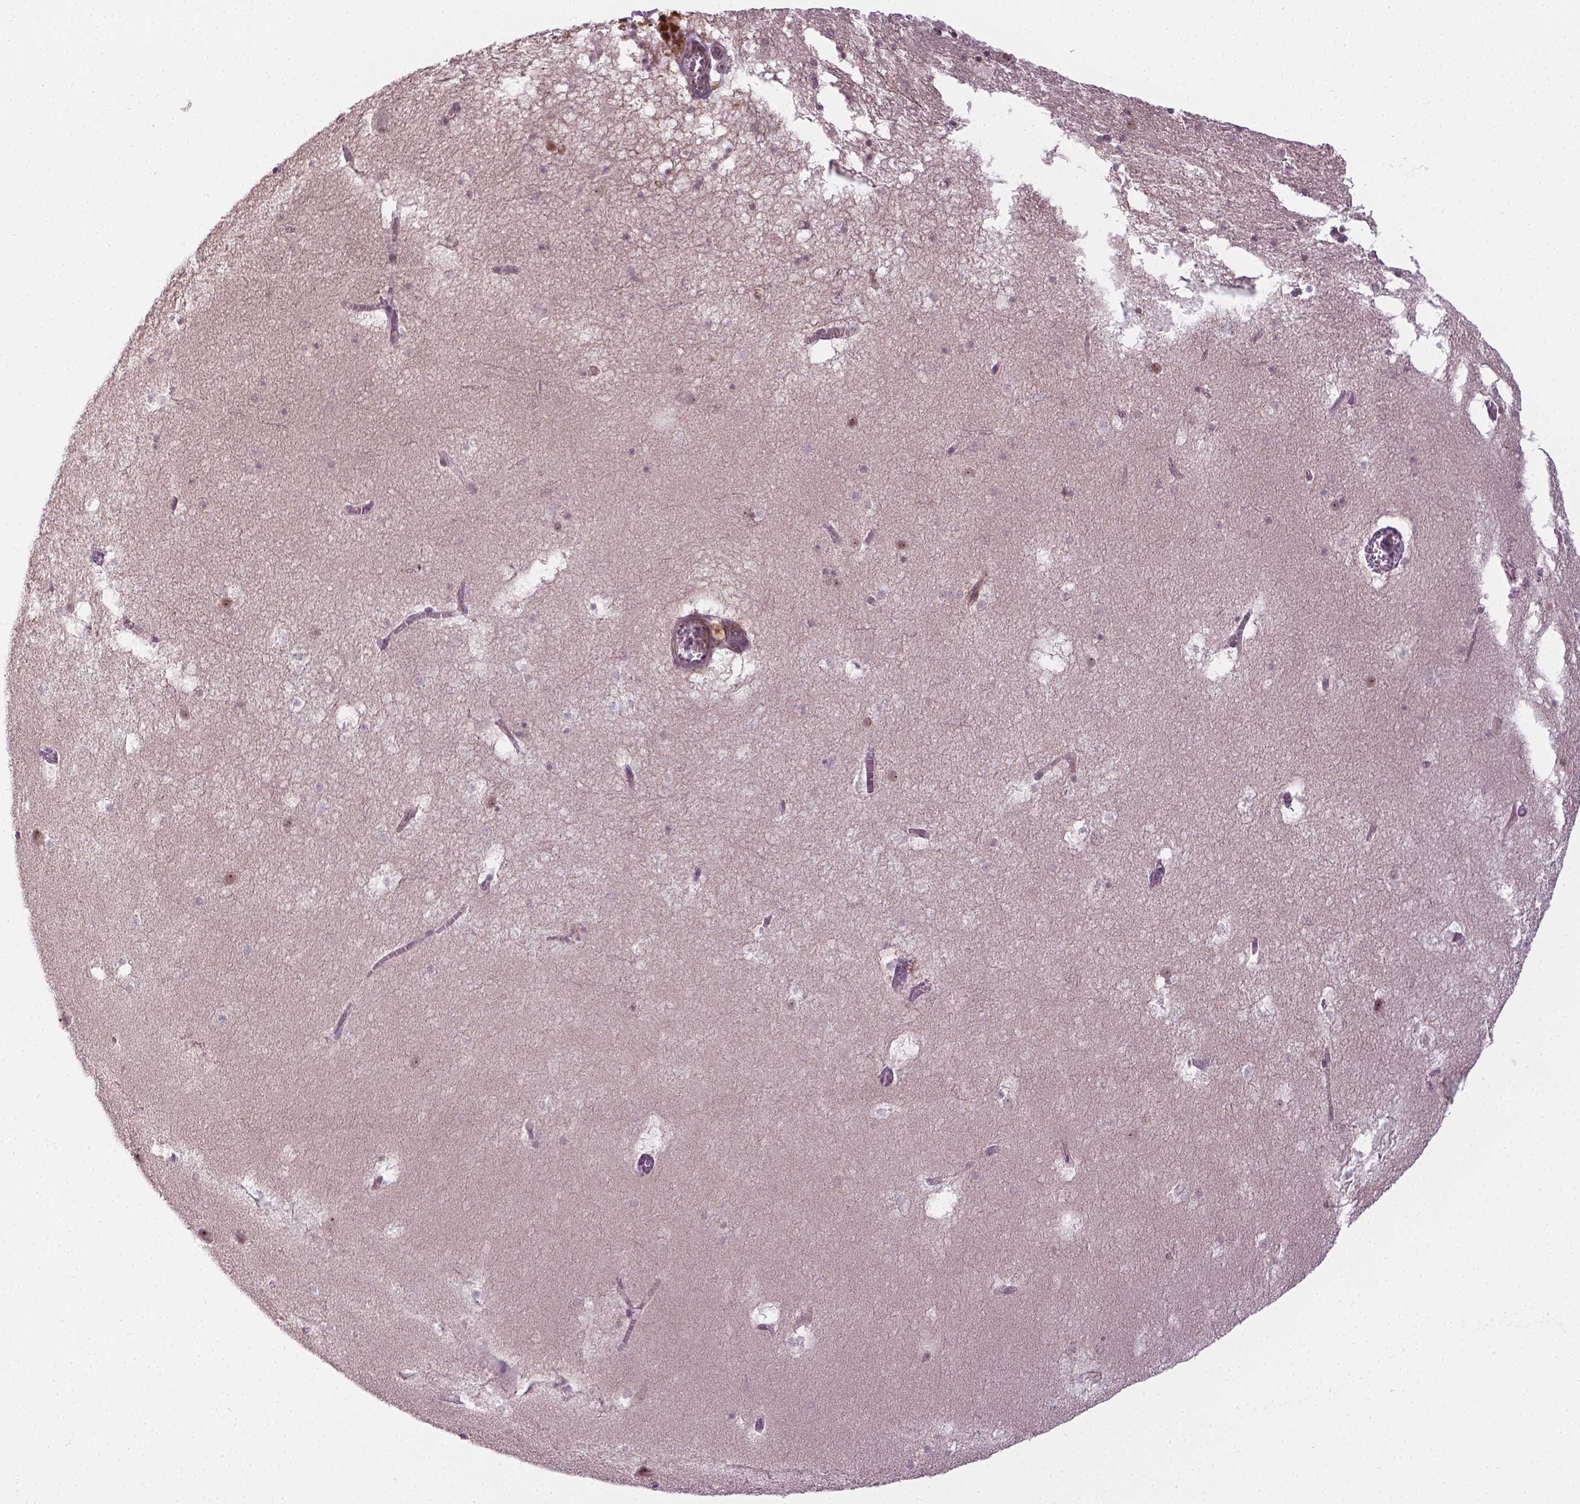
{"staining": {"intensity": "negative", "quantity": "none", "location": "none"}, "tissue": "hippocampus", "cell_type": "Glial cells", "image_type": "normal", "snomed": [{"axis": "morphology", "description": "Normal tissue, NOS"}, {"axis": "topography", "description": "Hippocampus"}], "caption": "IHC micrograph of benign hippocampus stained for a protein (brown), which exhibits no positivity in glial cells.", "gene": "ANKRD54", "patient": {"sex": "male", "age": 45}}